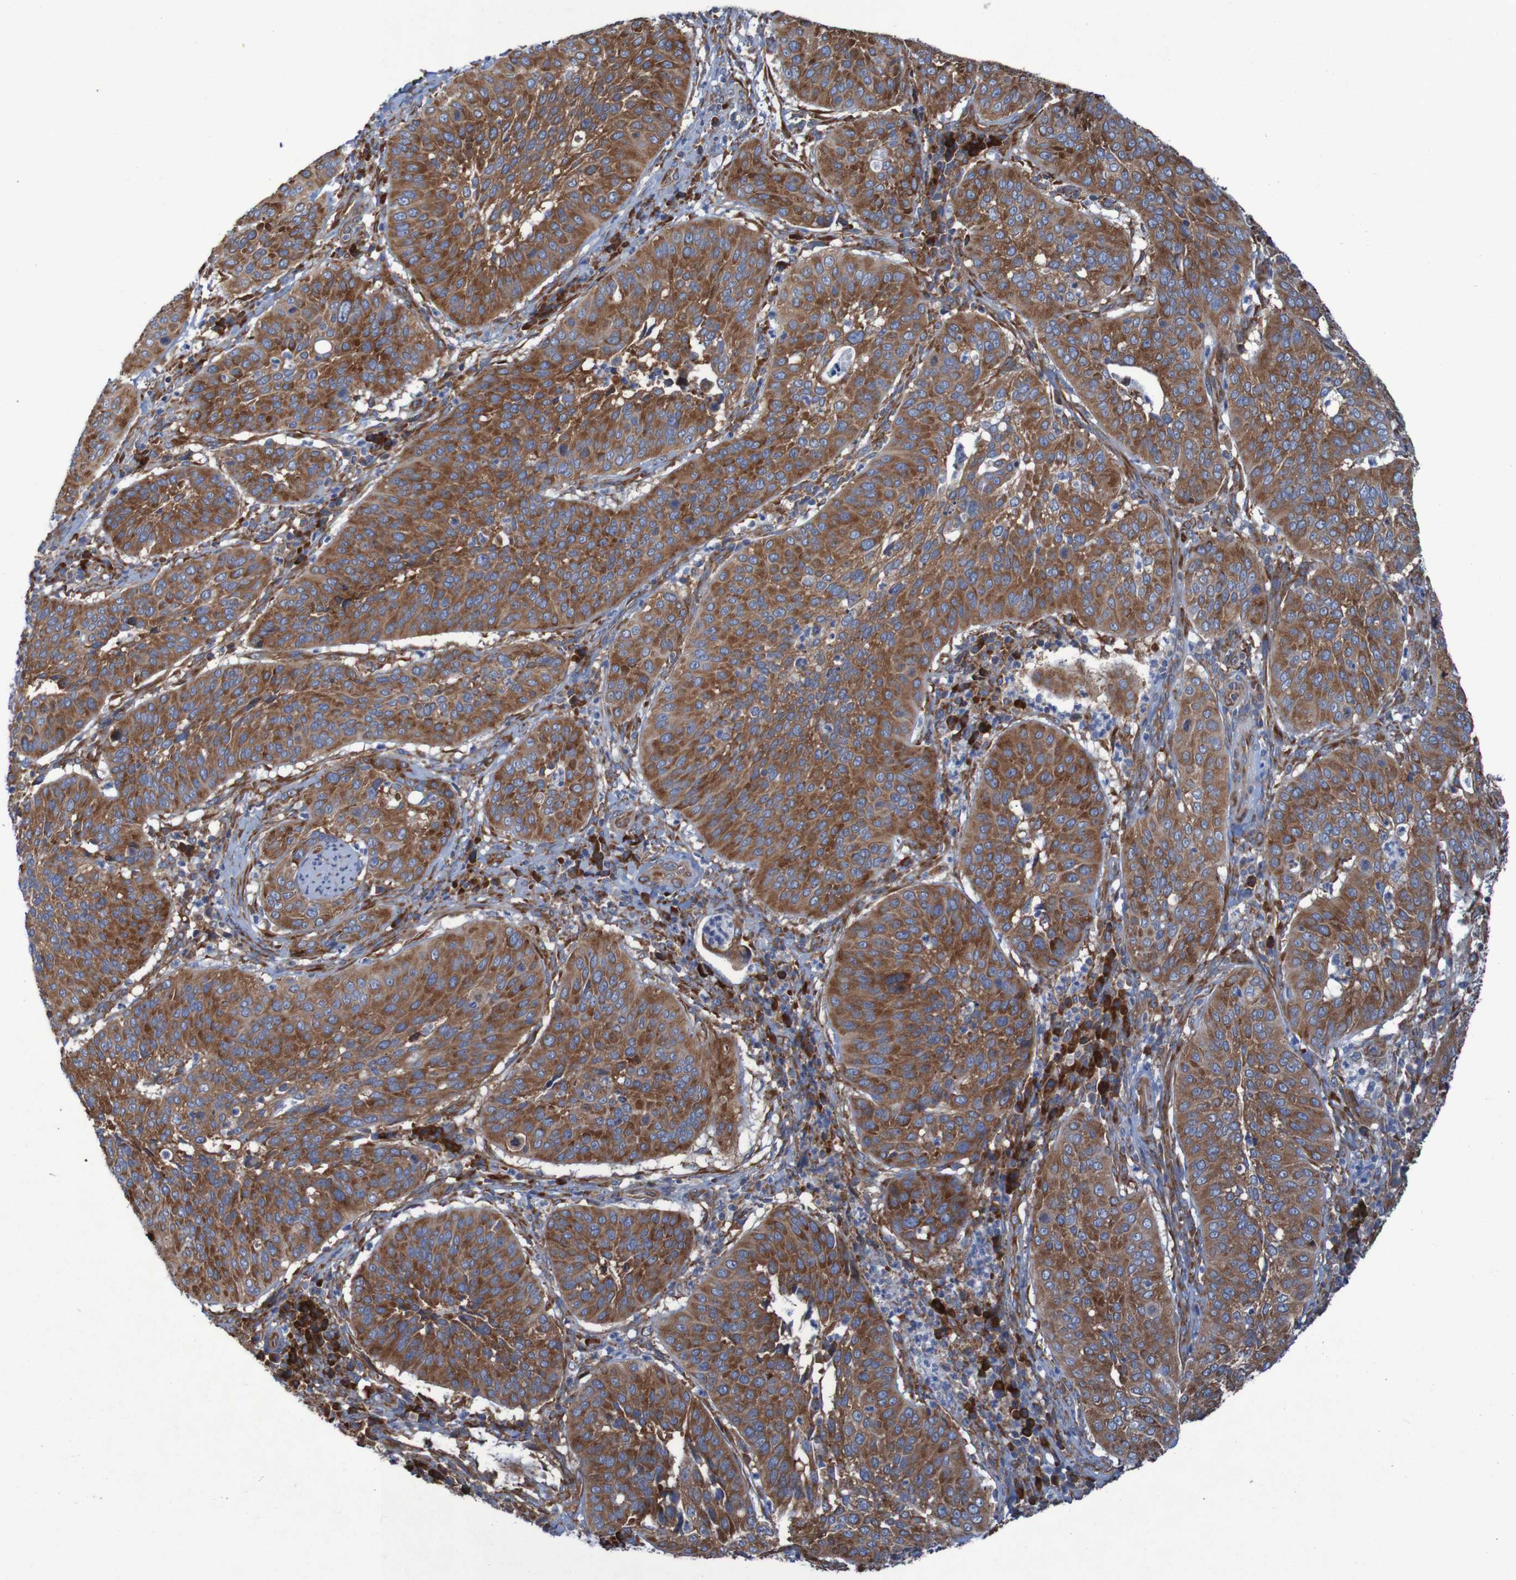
{"staining": {"intensity": "strong", "quantity": ">75%", "location": "cytoplasmic/membranous"}, "tissue": "cervical cancer", "cell_type": "Tumor cells", "image_type": "cancer", "snomed": [{"axis": "morphology", "description": "Normal tissue, NOS"}, {"axis": "morphology", "description": "Squamous cell carcinoma, NOS"}, {"axis": "topography", "description": "Cervix"}], "caption": "About >75% of tumor cells in human cervical cancer exhibit strong cytoplasmic/membranous protein positivity as visualized by brown immunohistochemical staining.", "gene": "RPL10", "patient": {"sex": "female", "age": 39}}